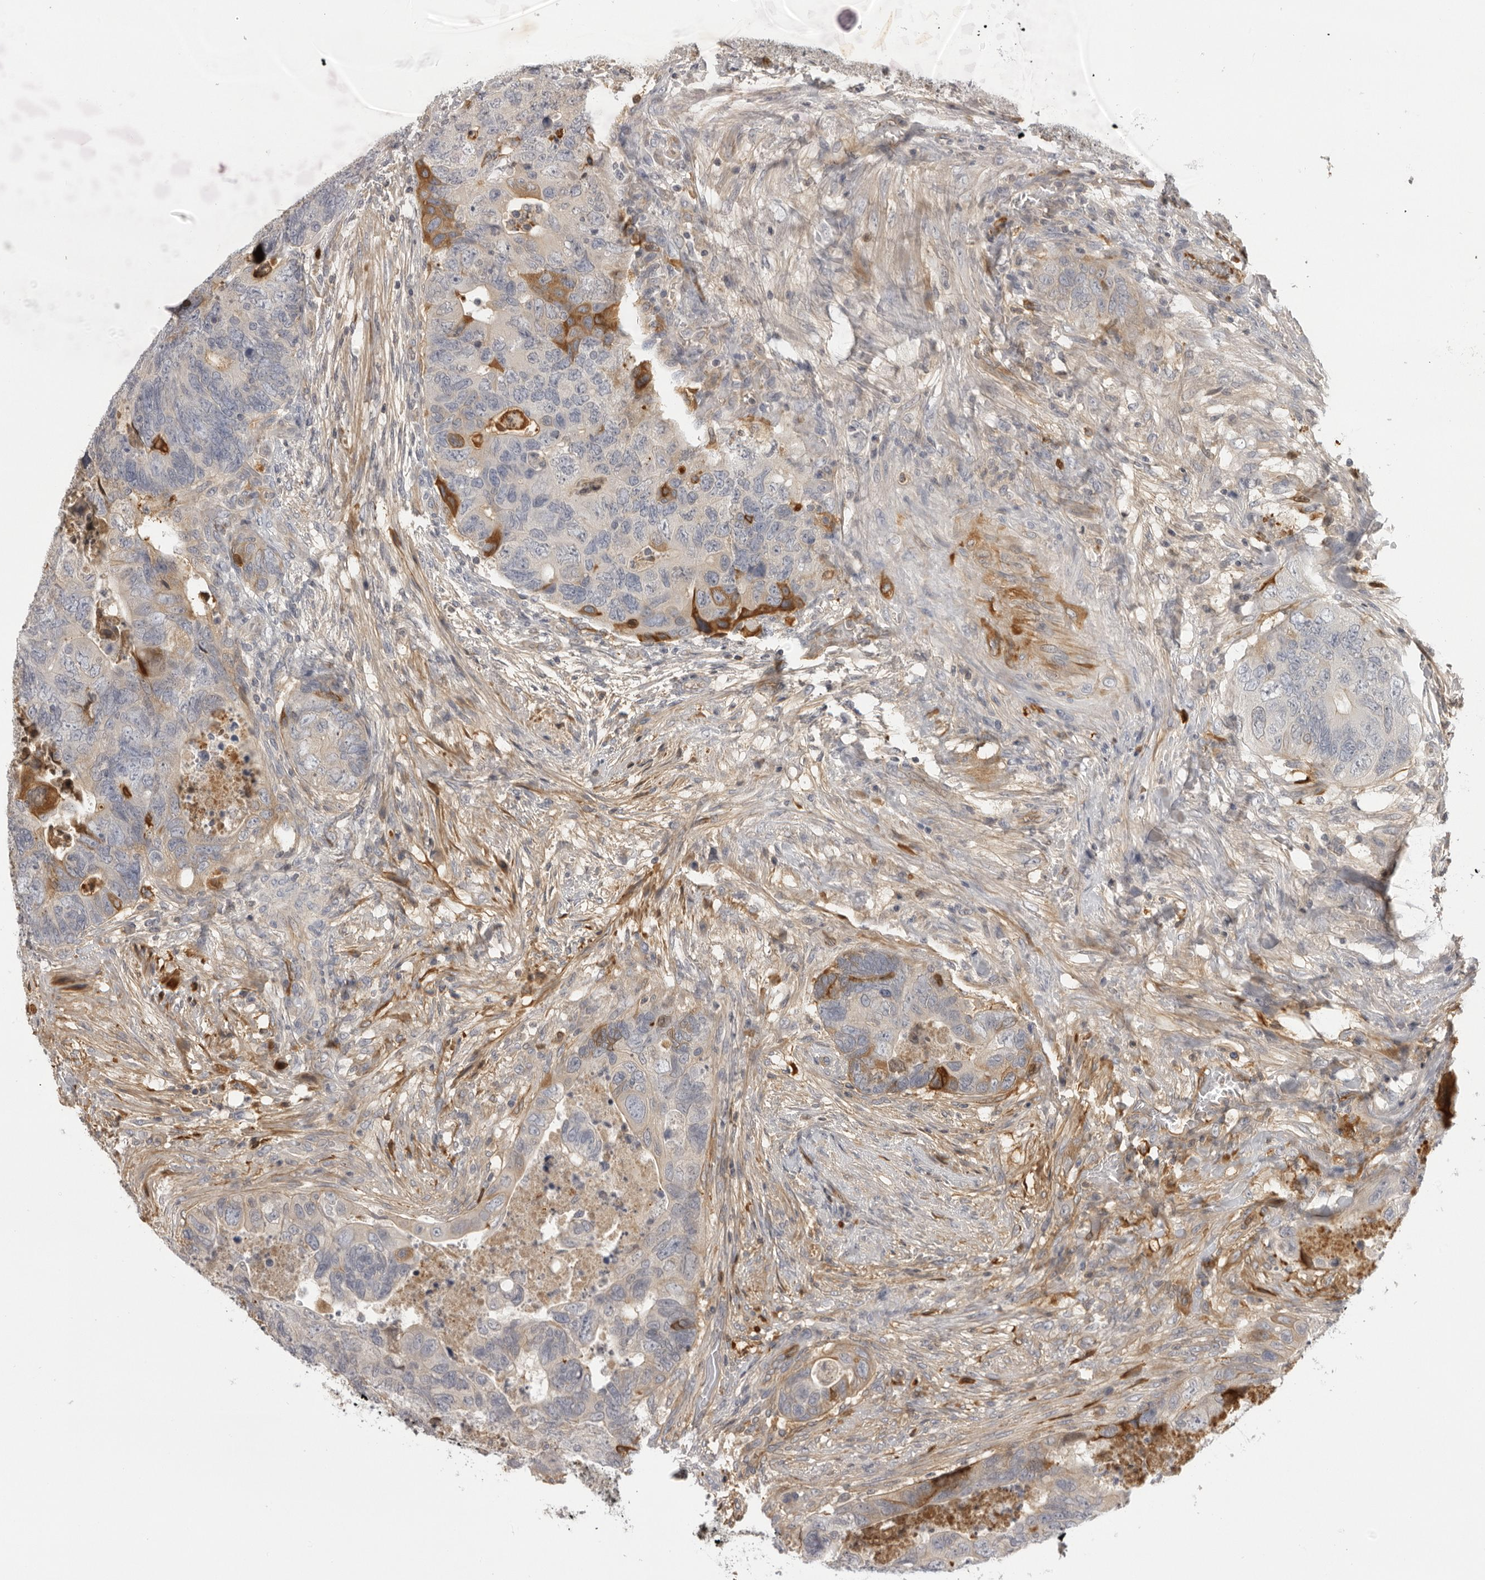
{"staining": {"intensity": "moderate", "quantity": "<25%", "location": "cytoplasmic/membranous"}, "tissue": "colorectal cancer", "cell_type": "Tumor cells", "image_type": "cancer", "snomed": [{"axis": "morphology", "description": "Adenocarcinoma, NOS"}, {"axis": "topography", "description": "Rectum"}], "caption": "Protein expression analysis of colorectal adenocarcinoma reveals moderate cytoplasmic/membranous staining in approximately <25% of tumor cells.", "gene": "PLEKHF2", "patient": {"sex": "male", "age": 63}}